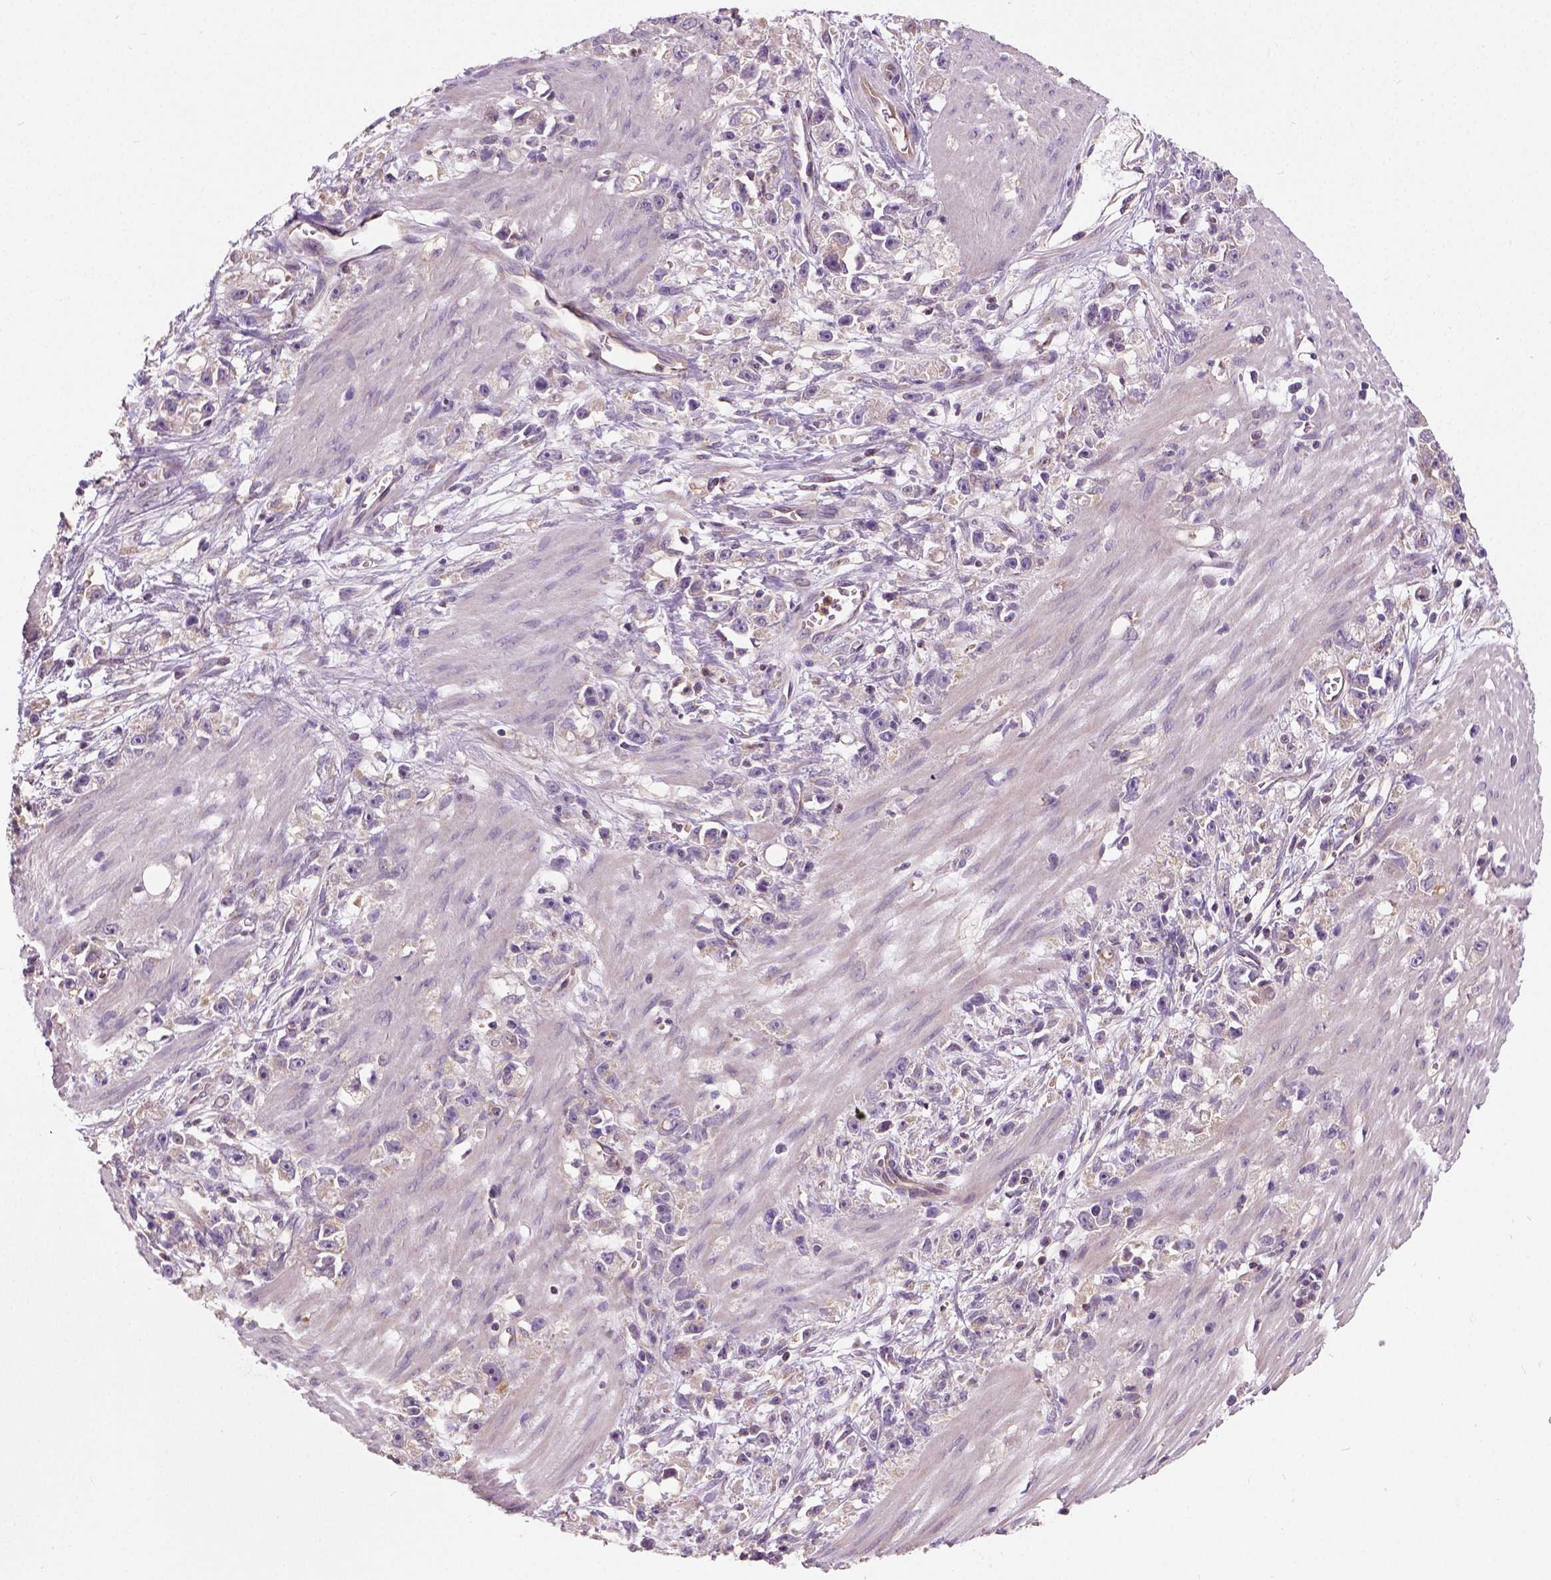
{"staining": {"intensity": "weak", "quantity": "25%-75%", "location": "cytoplasmic/membranous"}, "tissue": "stomach cancer", "cell_type": "Tumor cells", "image_type": "cancer", "snomed": [{"axis": "morphology", "description": "Adenocarcinoma, NOS"}, {"axis": "topography", "description": "Stomach"}], "caption": "Protein staining of adenocarcinoma (stomach) tissue shows weak cytoplasmic/membranous positivity in about 25%-75% of tumor cells.", "gene": "CRACR2A", "patient": {"sex": "female", "age": 59}}